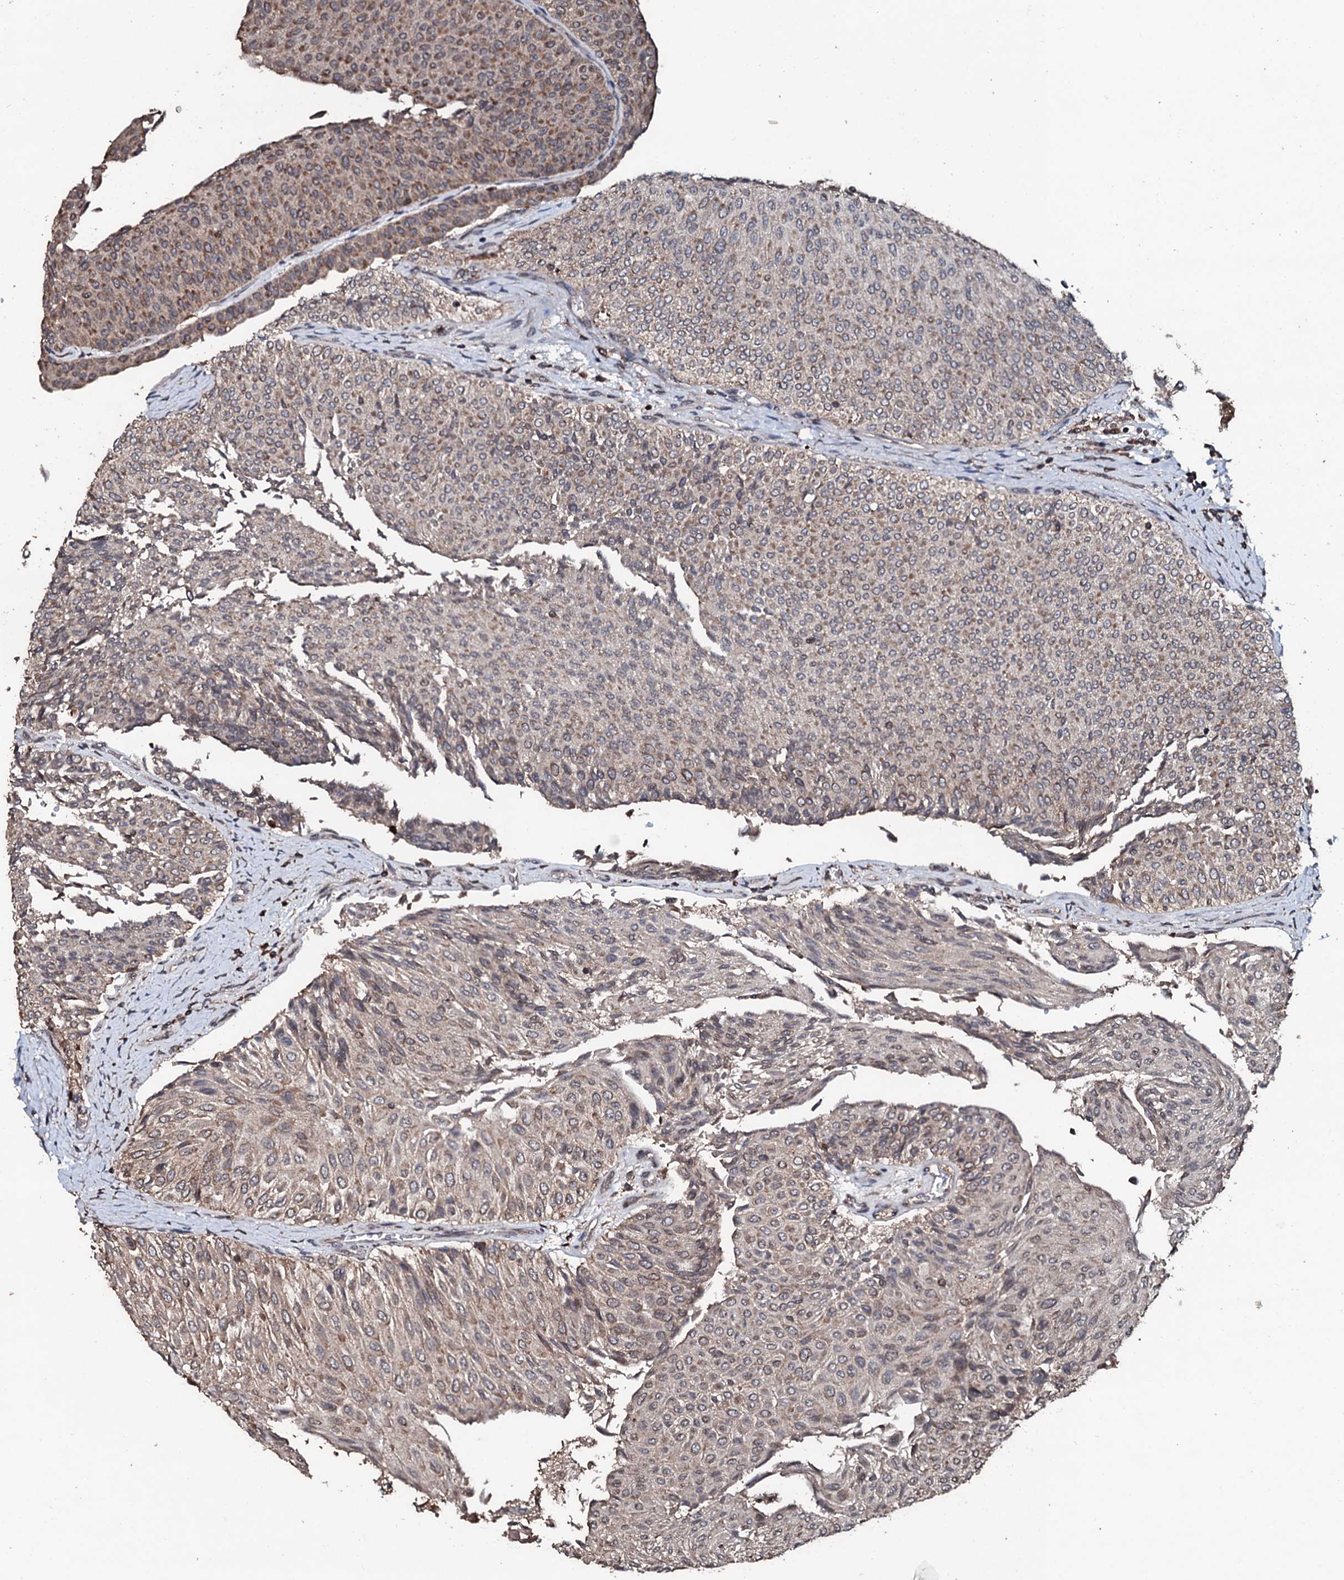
{"staining": {"intensity": "weak", "quantity": ">75%", "location": "cytoplasmic/membranous"}, "tissue": "urothelial cancer", "cell_type": "Tumor cells", "image_type": "cancer", "snomed": [{"axis": "morphology", "description": "Urothelial carcinoma, Low grade"}, {"axis": "topography", "description": "Urinary bladder"}], "caption": "This image exhibits immunohistochemistry (IHC) staining of human urothelial cancer, with low weak cytoplasmic/membranous positivity in approximately >75% of tumor cells.", "gene": "SDHAF2", "patient": {"sex": "male", "age": 78}}